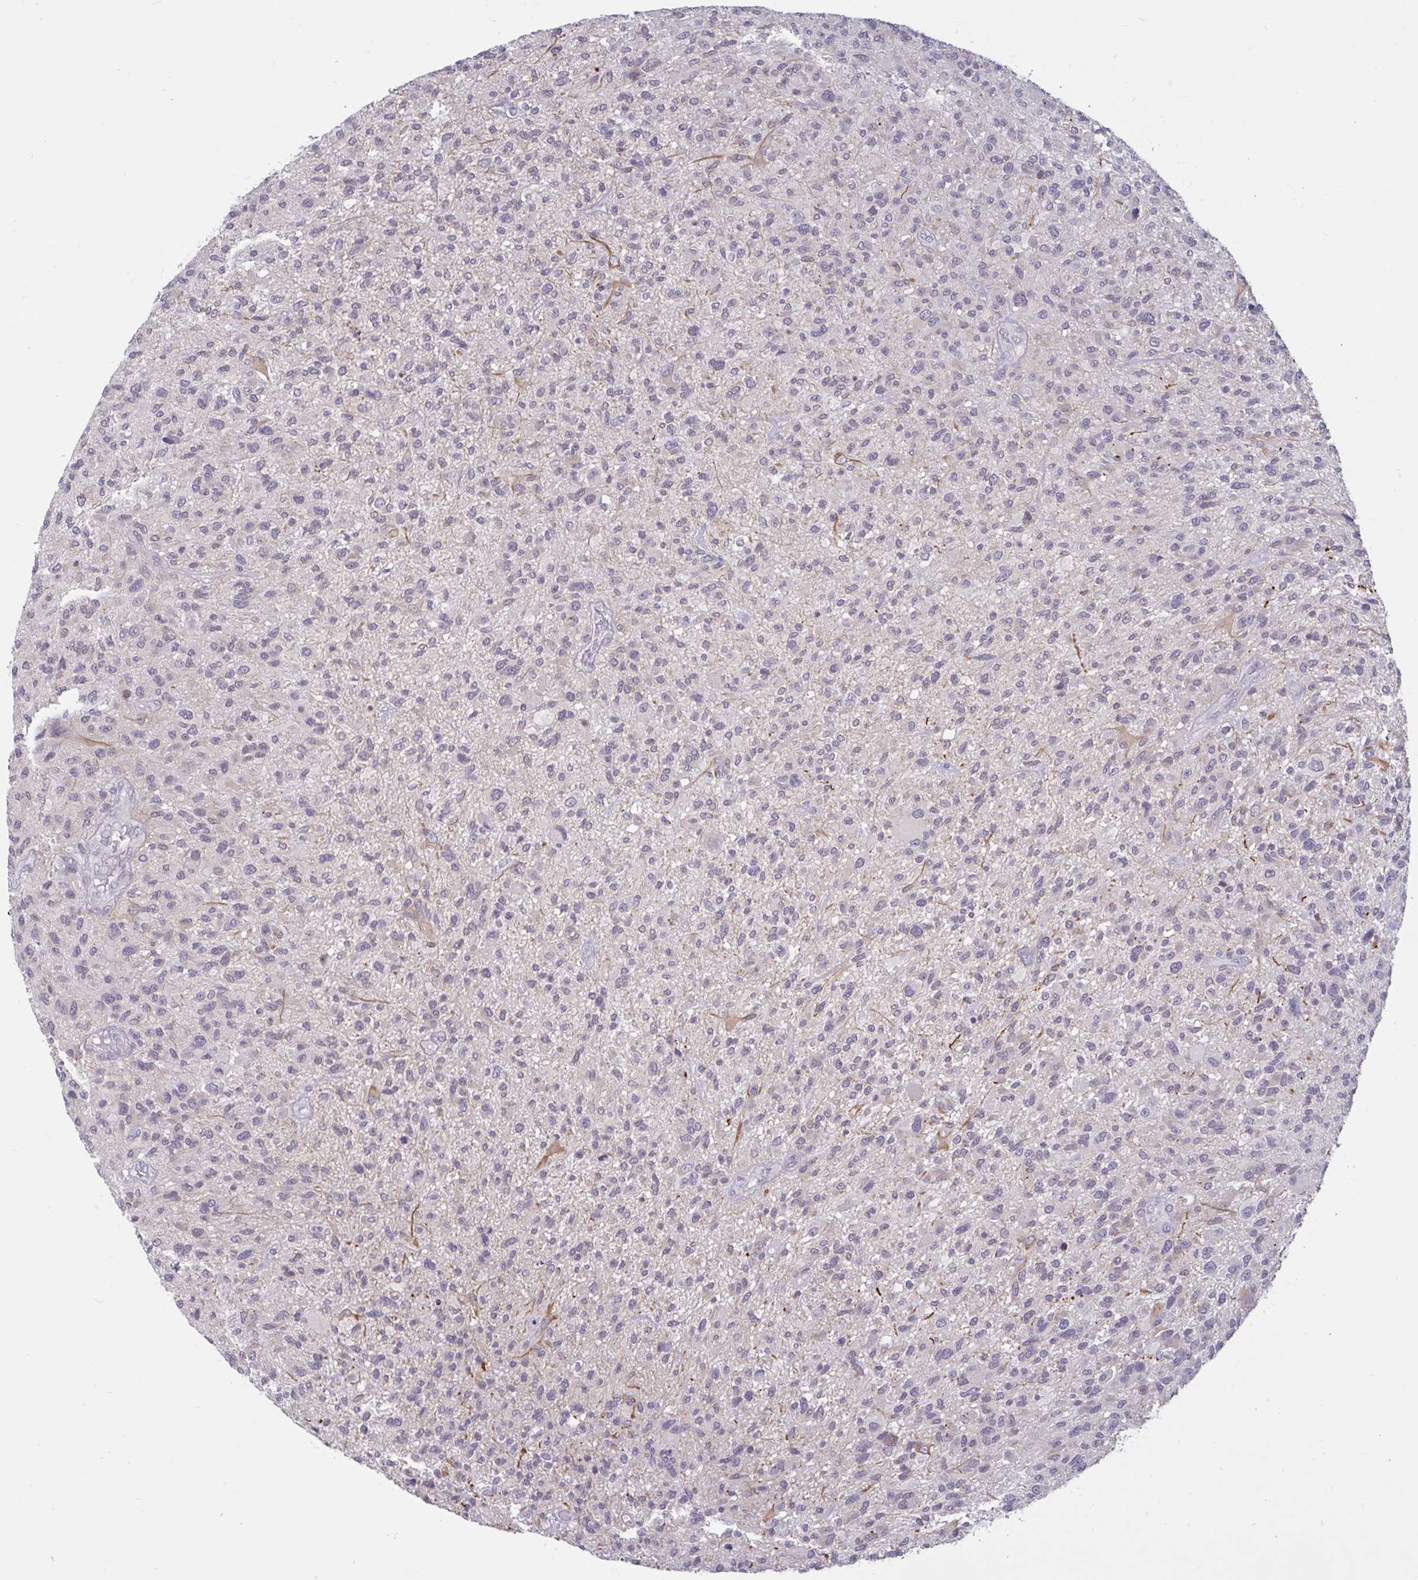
{"staining": {"intensity": "weak", "quantity": "<25%", "location": "cytoplasmic/membranous"}, "tissue": "glioma", "cell_type": "Tumor cells", "image_type": "cancer", "snomed": [{"axis": "morphology", "description": "Glioma, malignant, High grade"}, {"axis": "topography", "description": "Brain"}], "caption": "This is an immunohistochemistry micrograph of glioma. There is no expression in tumor cells.", "gene": "ARPP19", "patient": {"sex": "male", "age": 47}}